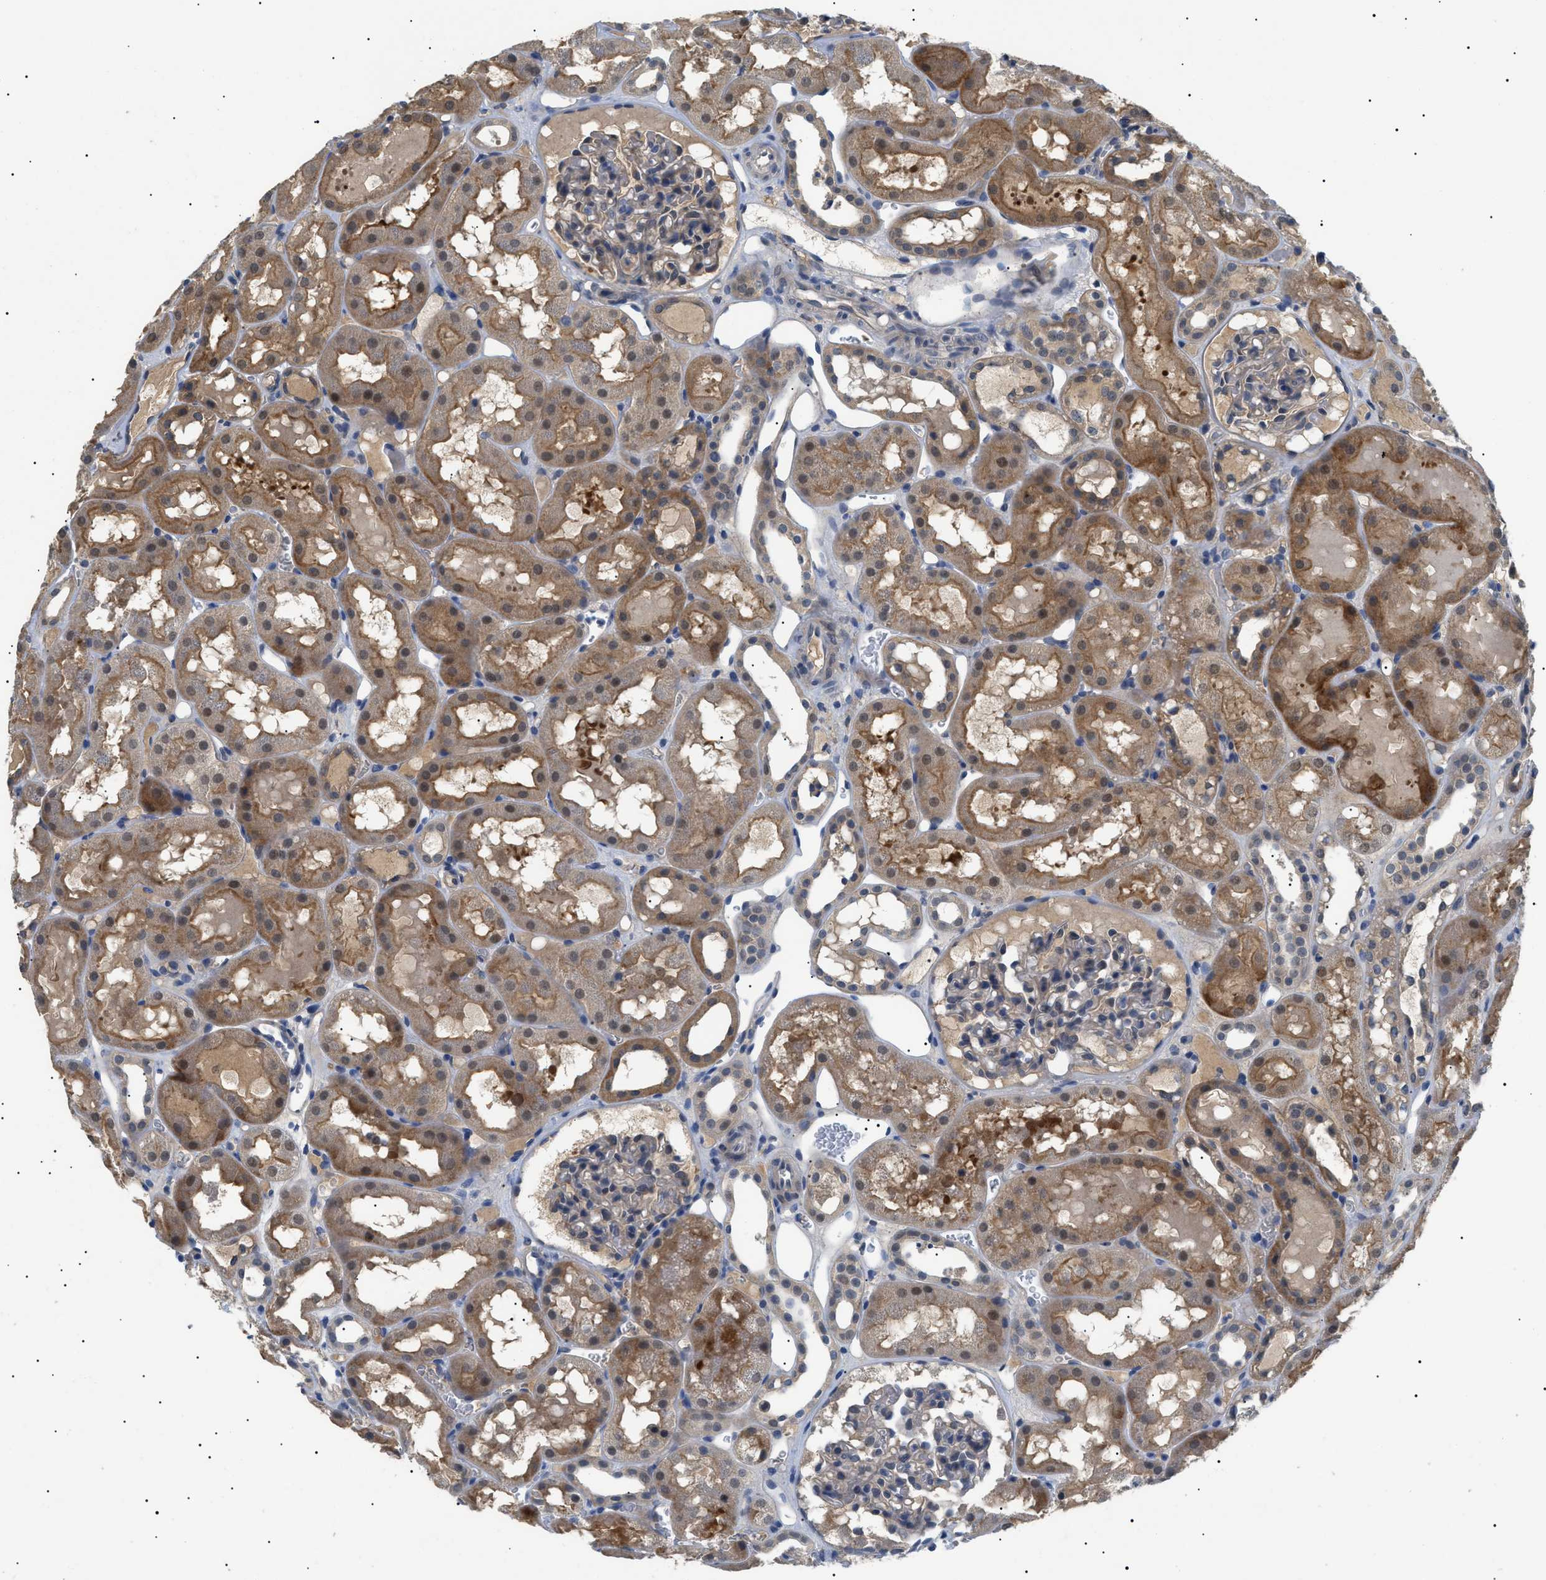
{"staining": {"intensity": "weak", "quantity": "25%-75%", "location": "cytoplasmic/membranous"}, "tissue": "kidney", "cell_type": "Cells in glomeruli", "image_type": "normal", "snomed": [{"axis": "morphology", "description": "Normal tissue, NOS"}, {"axis": "topography", "description": "Kidney"}, {"axis": "topography", "description": "Urinary bladder"}], "caption": "Cells in glomeruli show low levels of weak cytoplasmic/membranous positivity in about 25%-75% of cells in unremarkable kidney. (DAB IHC with brightfield microscopy, high magnification).", "gene": "CRCP", "patient": {"sex": "male", "age": 16}}